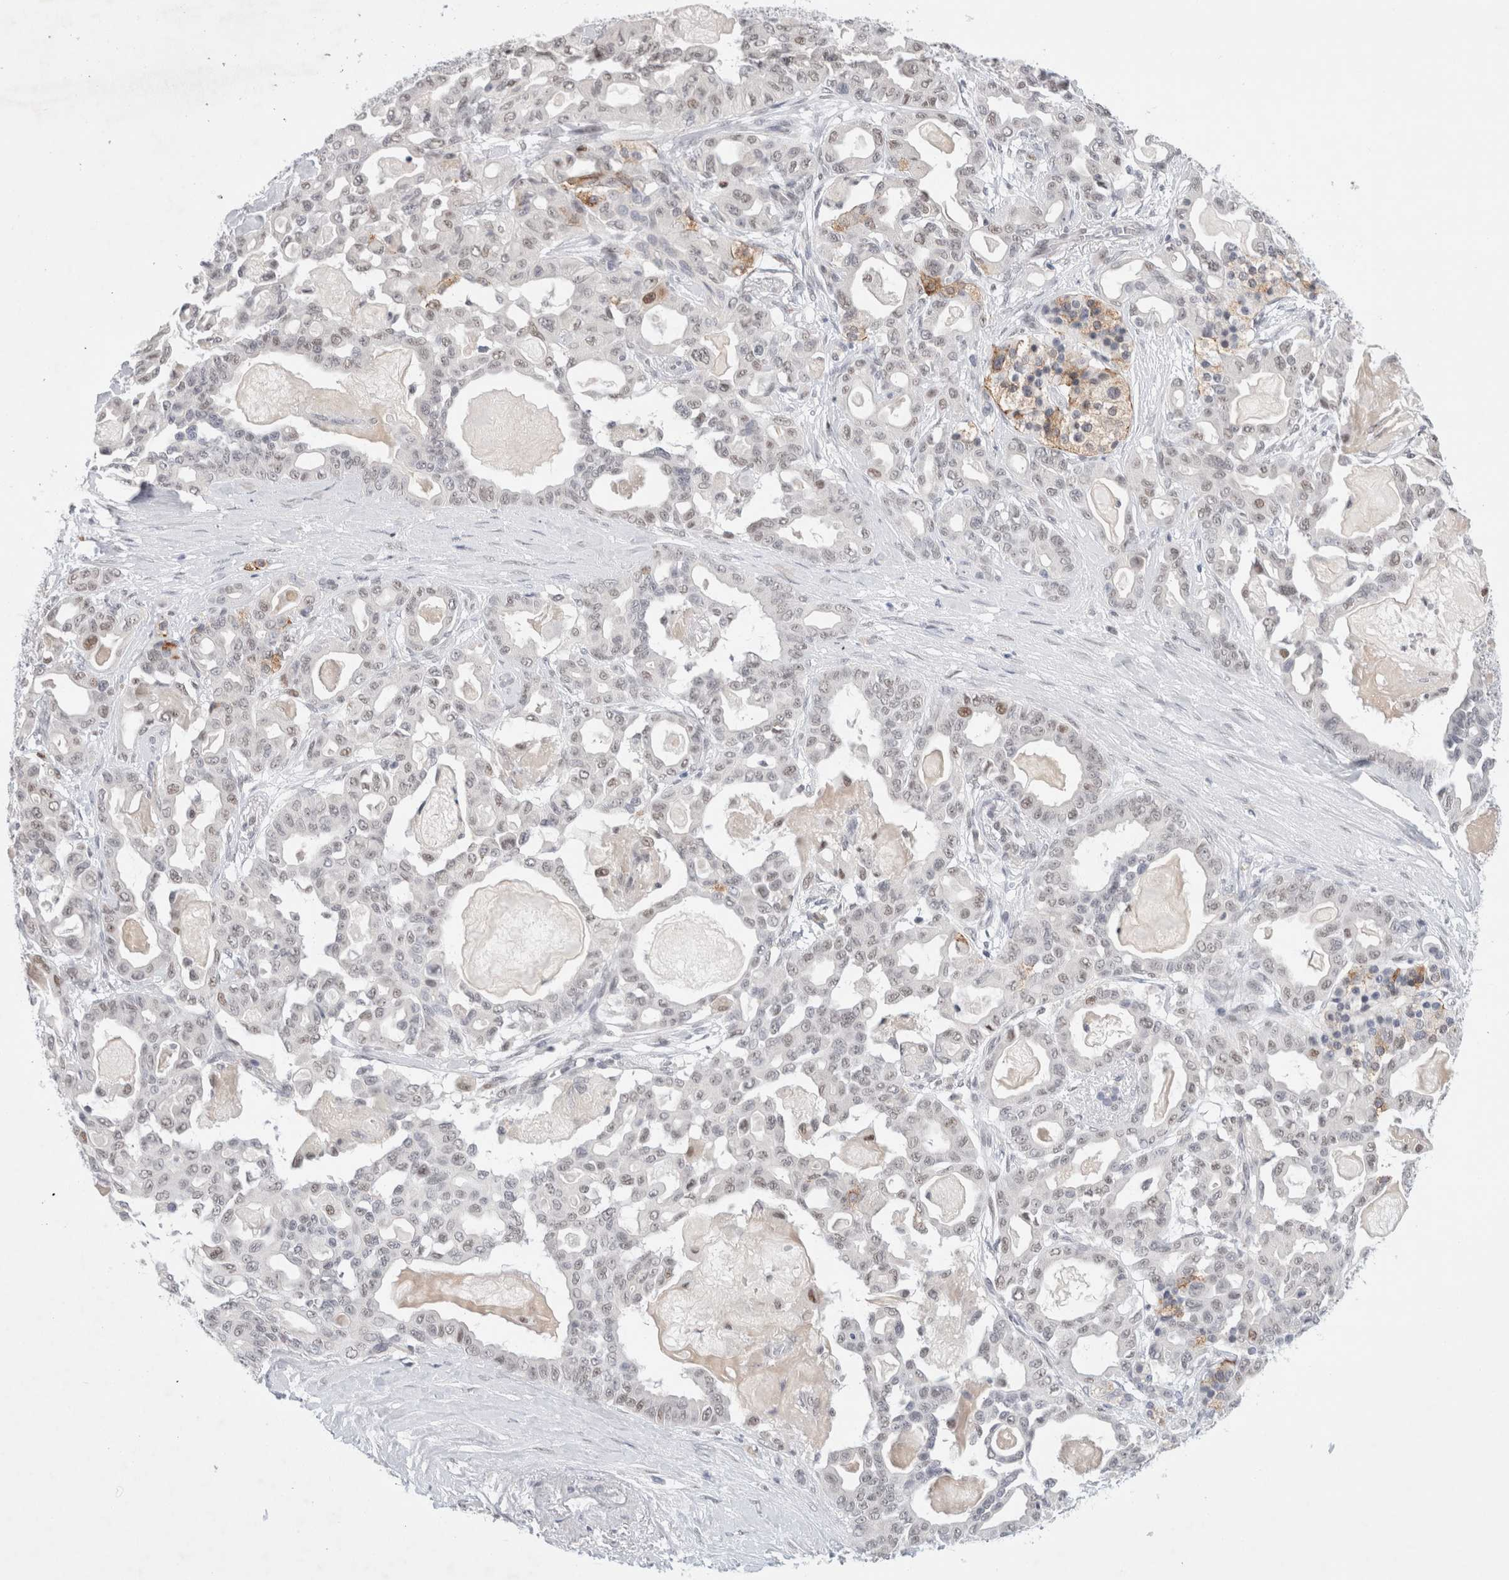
{"staining": {"intensity": "weak", "quantity": "<25%", "location": "nuclear"}, "tissue": "pancreatic cancer", "cell_type": "Tumor cells", "image_type": "cancer", "snomed": [{"axis": "morphology", "description": "Adenocarcinoma, NOS"}, {"axis": "topography", "description": "Pancreas"}], "caption": "Adenocarcinoma (pancreatic) stained for a protein using immunohistochemistry shows no expression tumor cells.", "gene": "KNL1", "patient": {"sex": "male", "age": 63}}